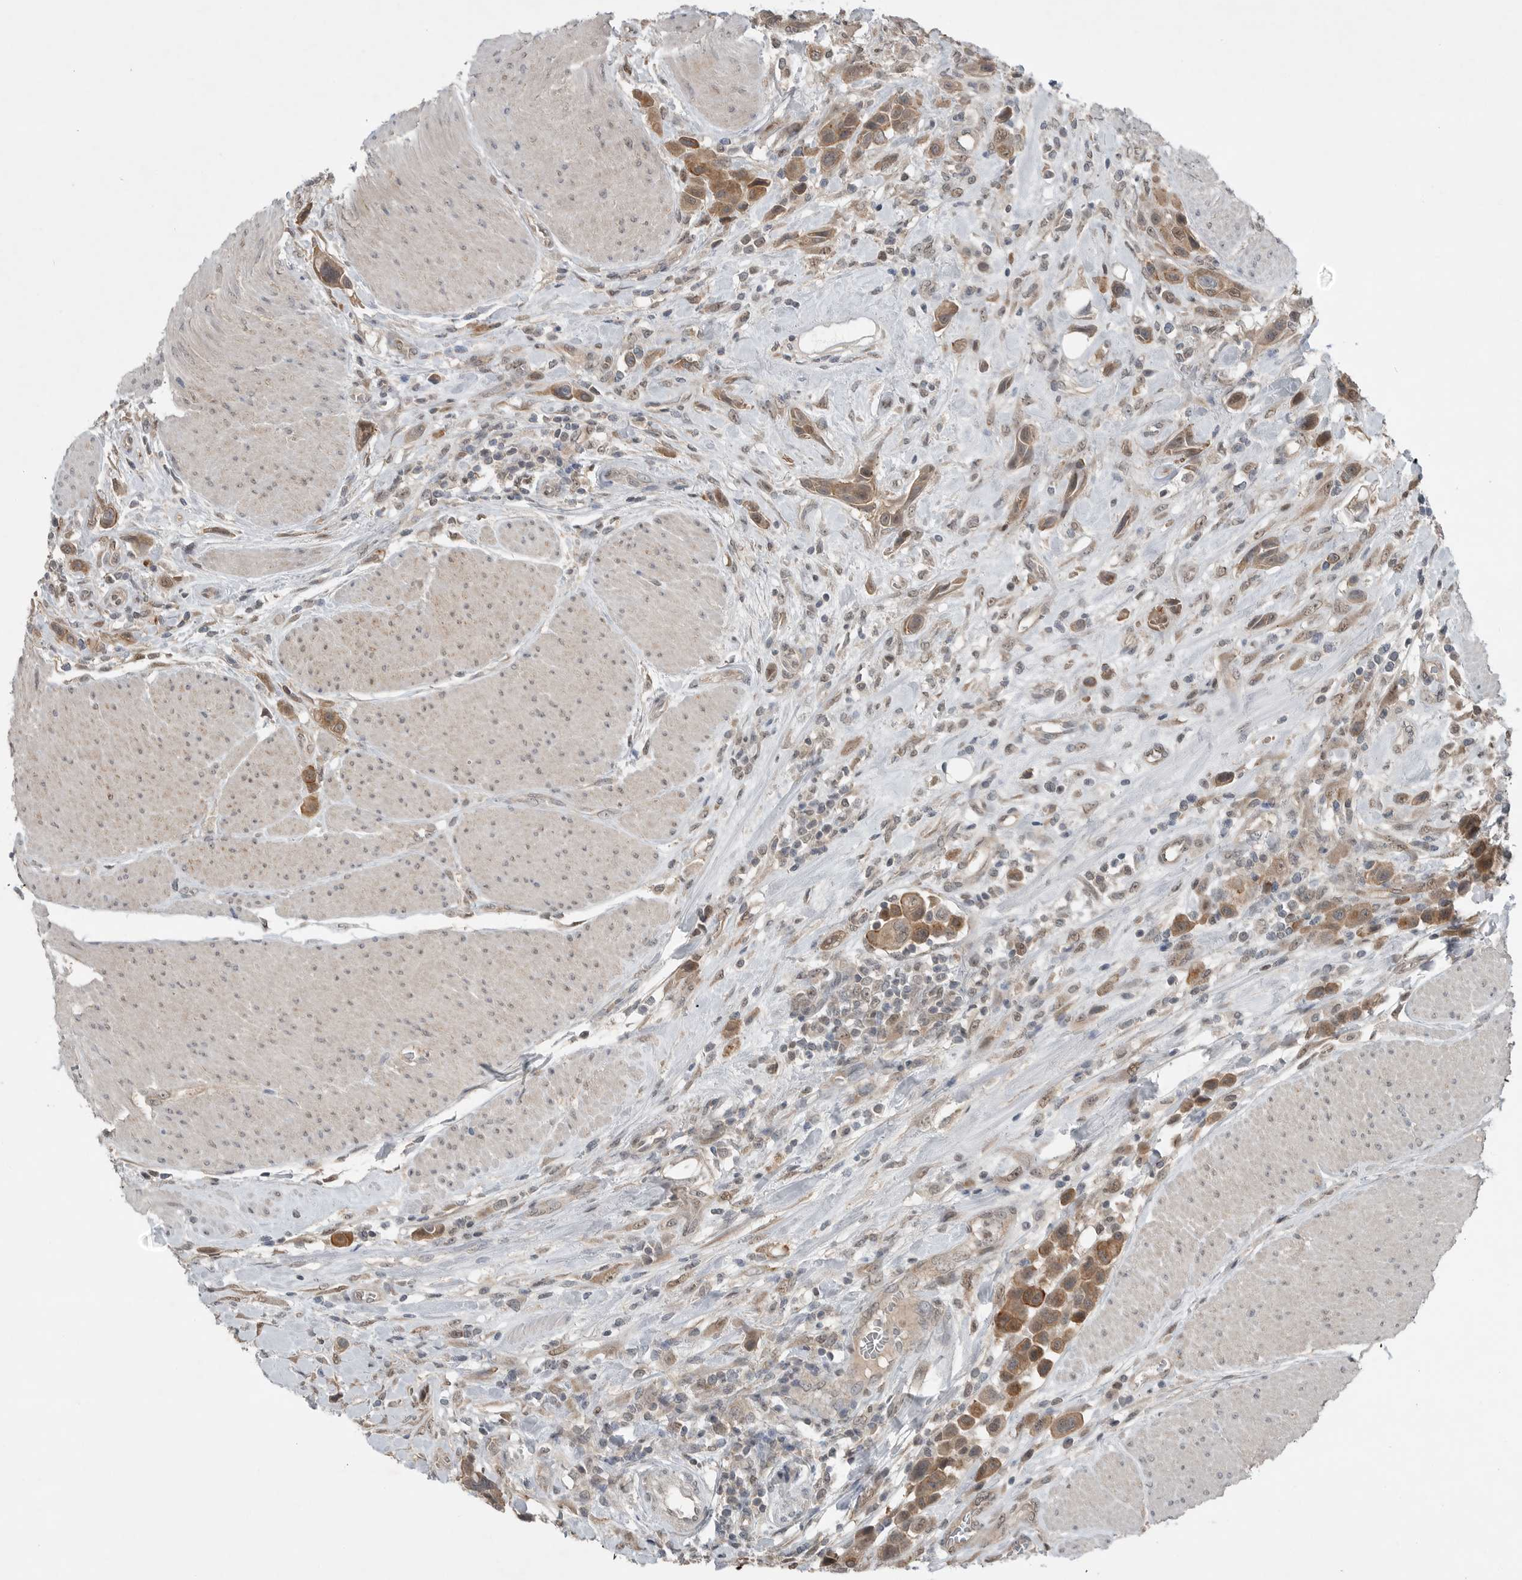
{"staining": {"intensity": "moderate", "quantity": ">75%", "location": "cytoplasmic/membranous"}, "tissue": "urothelial cancer", "cell_type": "Tumor cells", "image_type": "cancer", "snomed": [{"axis": "morphology", "description": "Urothelial carcinoma, High grade"}, {"axis": "topography", "description": "Urinary bladder"}], "caption": "Urothelial carcinoma (high-grade) stained for a protein shows moderate cytoplasmic/membranous positivity in tumor cells.", "gene": "MFAP3L", "patient": {"sex": "male", "age": 50}}